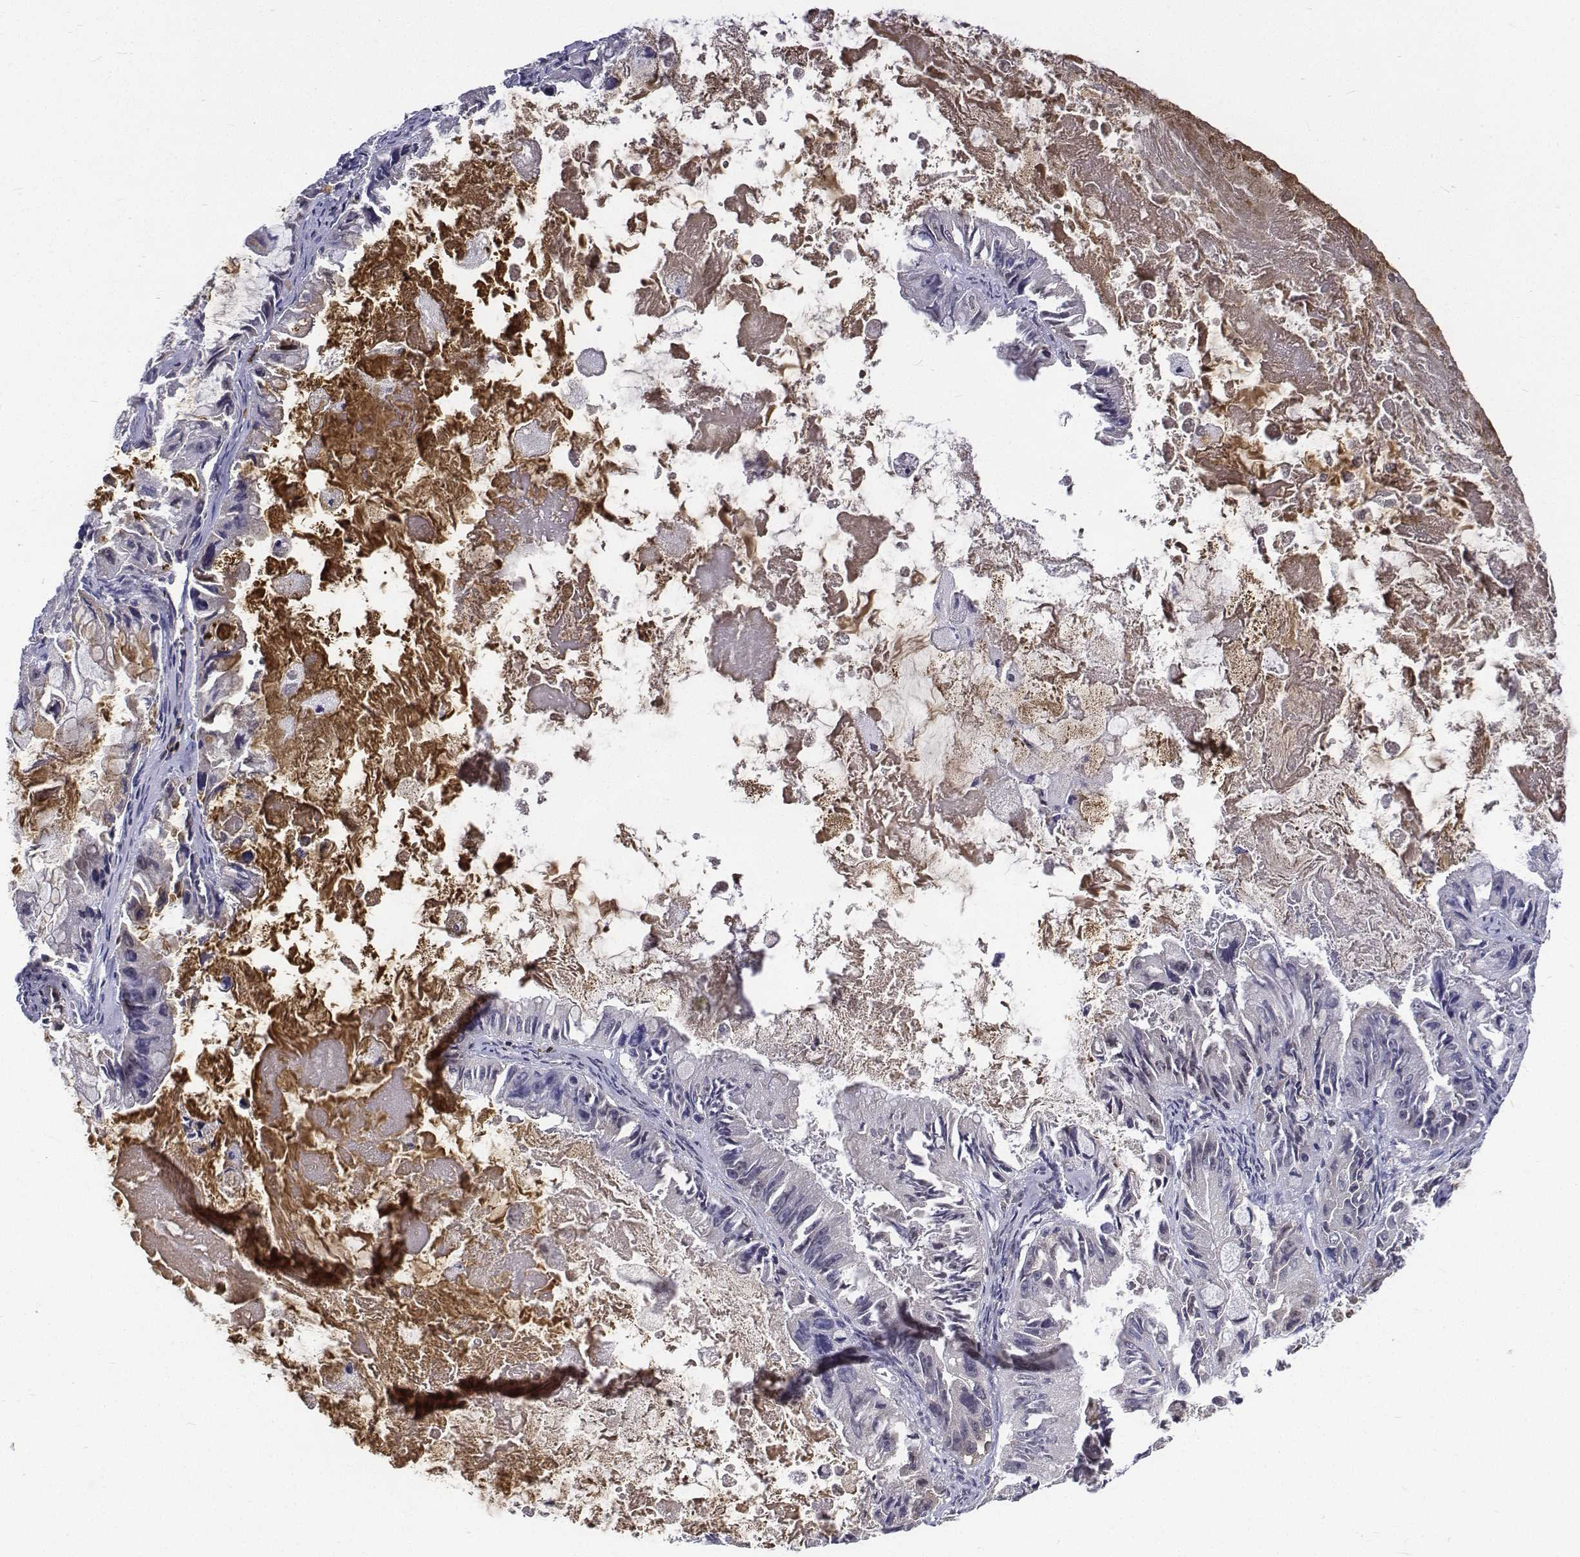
{"staining": {"intensity": "moderate", "quantity": "25%-75%", "location": "nuclear"}, "tissue": "ovarian cancer", "cell_type": "Tumor cells", "image_type": "cancer", "snomed": [{"axis": "morphology", "description": "Cystadenocarcinoma, mucinous, NOS"}, {"axis": "topography", "description": "Ovary"}], "caption": "Ovarian cancer (mucinous cystadenocarcinoma) tissue displays moderate nuclear staining in approximately 25%-75% of tumor cells, visualized by immunohistochemistry.", "gene": "ATRX", "patient": {"sex": "female", "age": 61}}